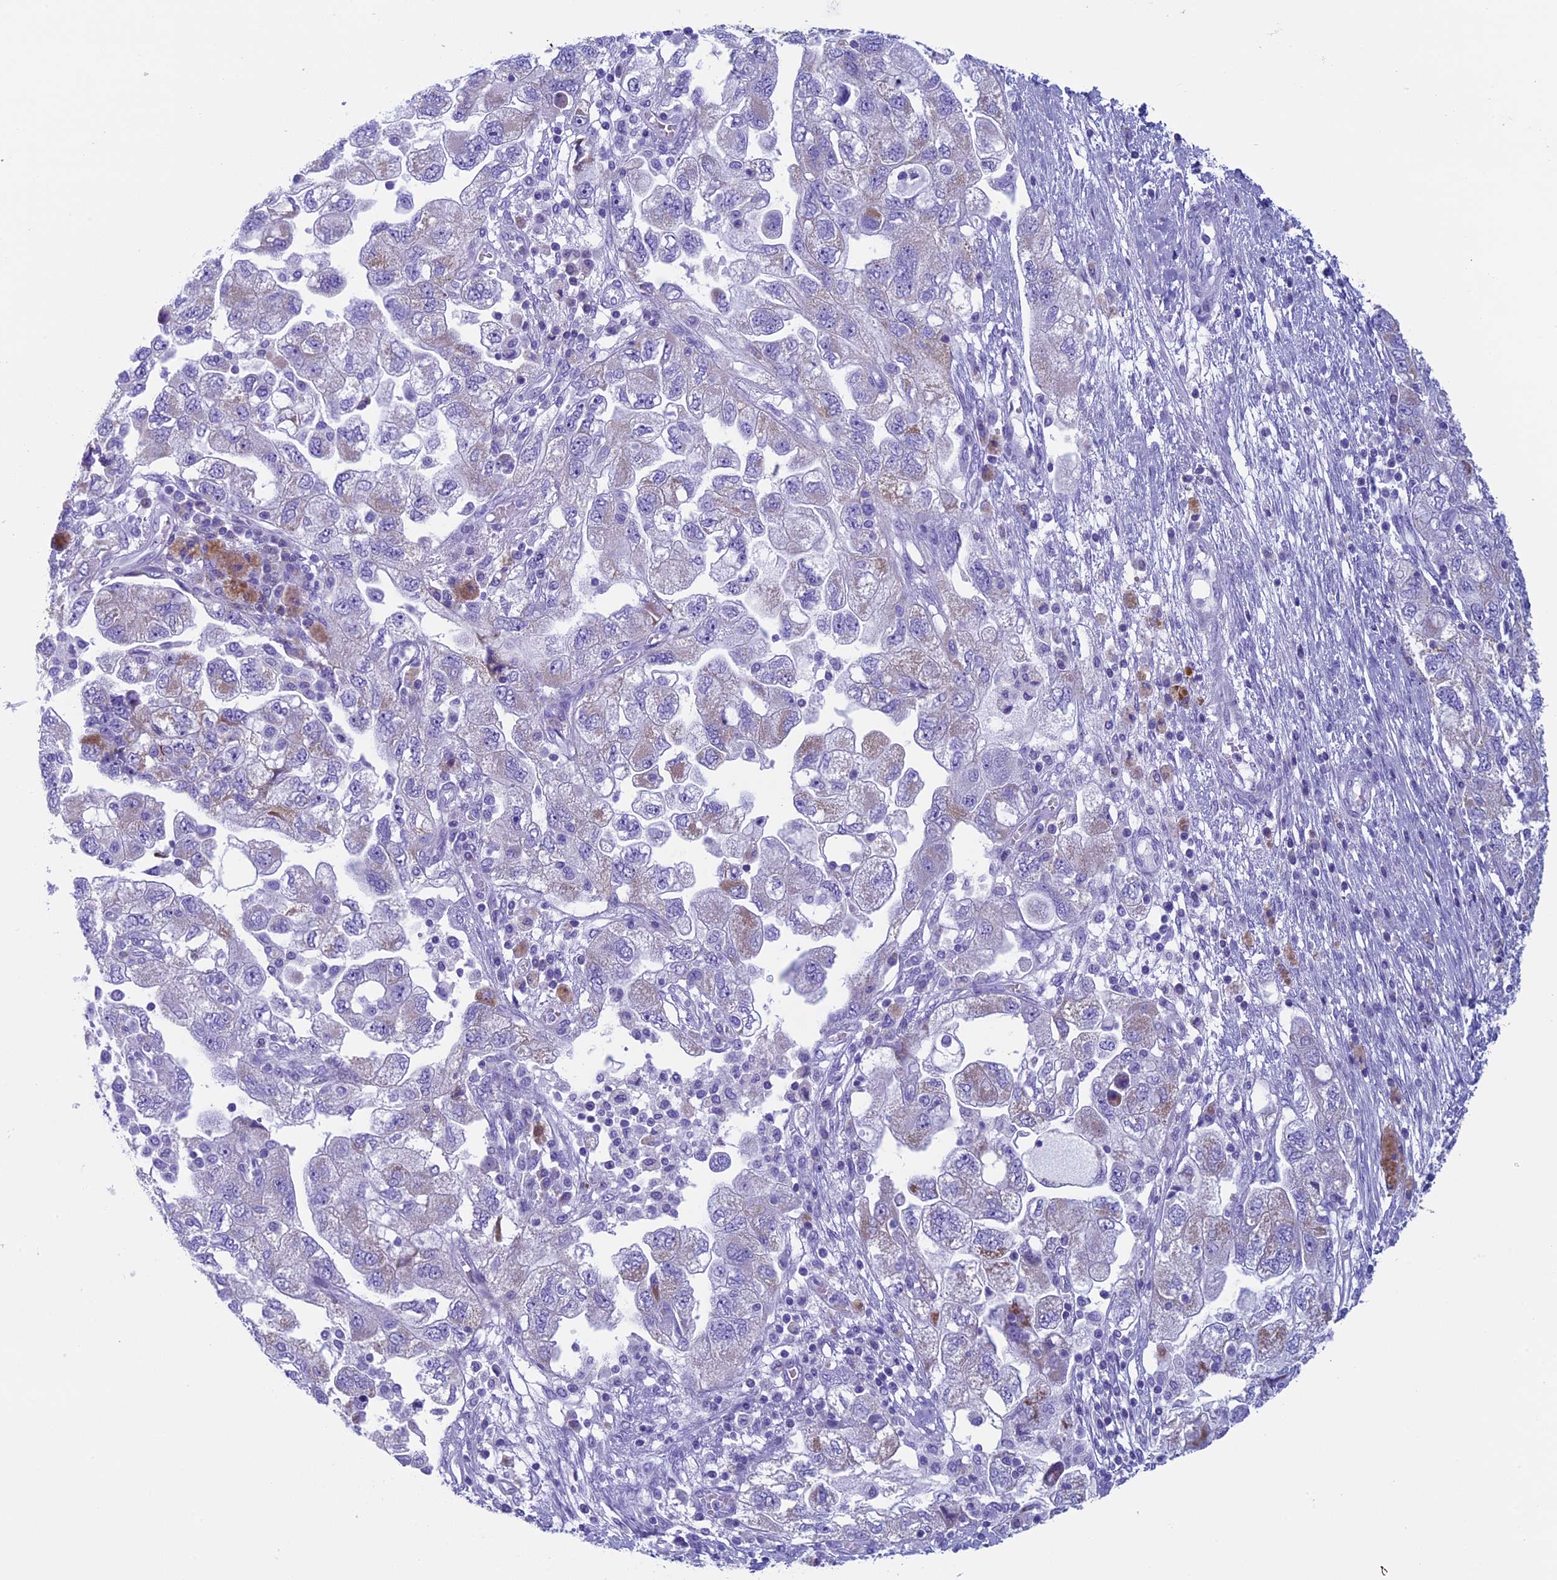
{"staining": {"intensity": "weak", "quantity": "<25%", "location": "cytoplasmic/membranous"}, "tissue": "ovarian cancer", "cell_type": "Tumor cells", "image_type": "cancer", "snomed": [{"axis": "morphology", "description": "Carcinoma, NOS"}, {"axis": "morphology", "description": "Cystadenocarcinoma, serous, NOS"}, {"axis": "topography", "description": "Ovary"}], "caption": "A histopathology image of ovarian carcinoma stained for a protein exhibits no brown staining in tumor cells.", "gene": "ZNF563", "patient": {"sex": "female", "age": 69}}